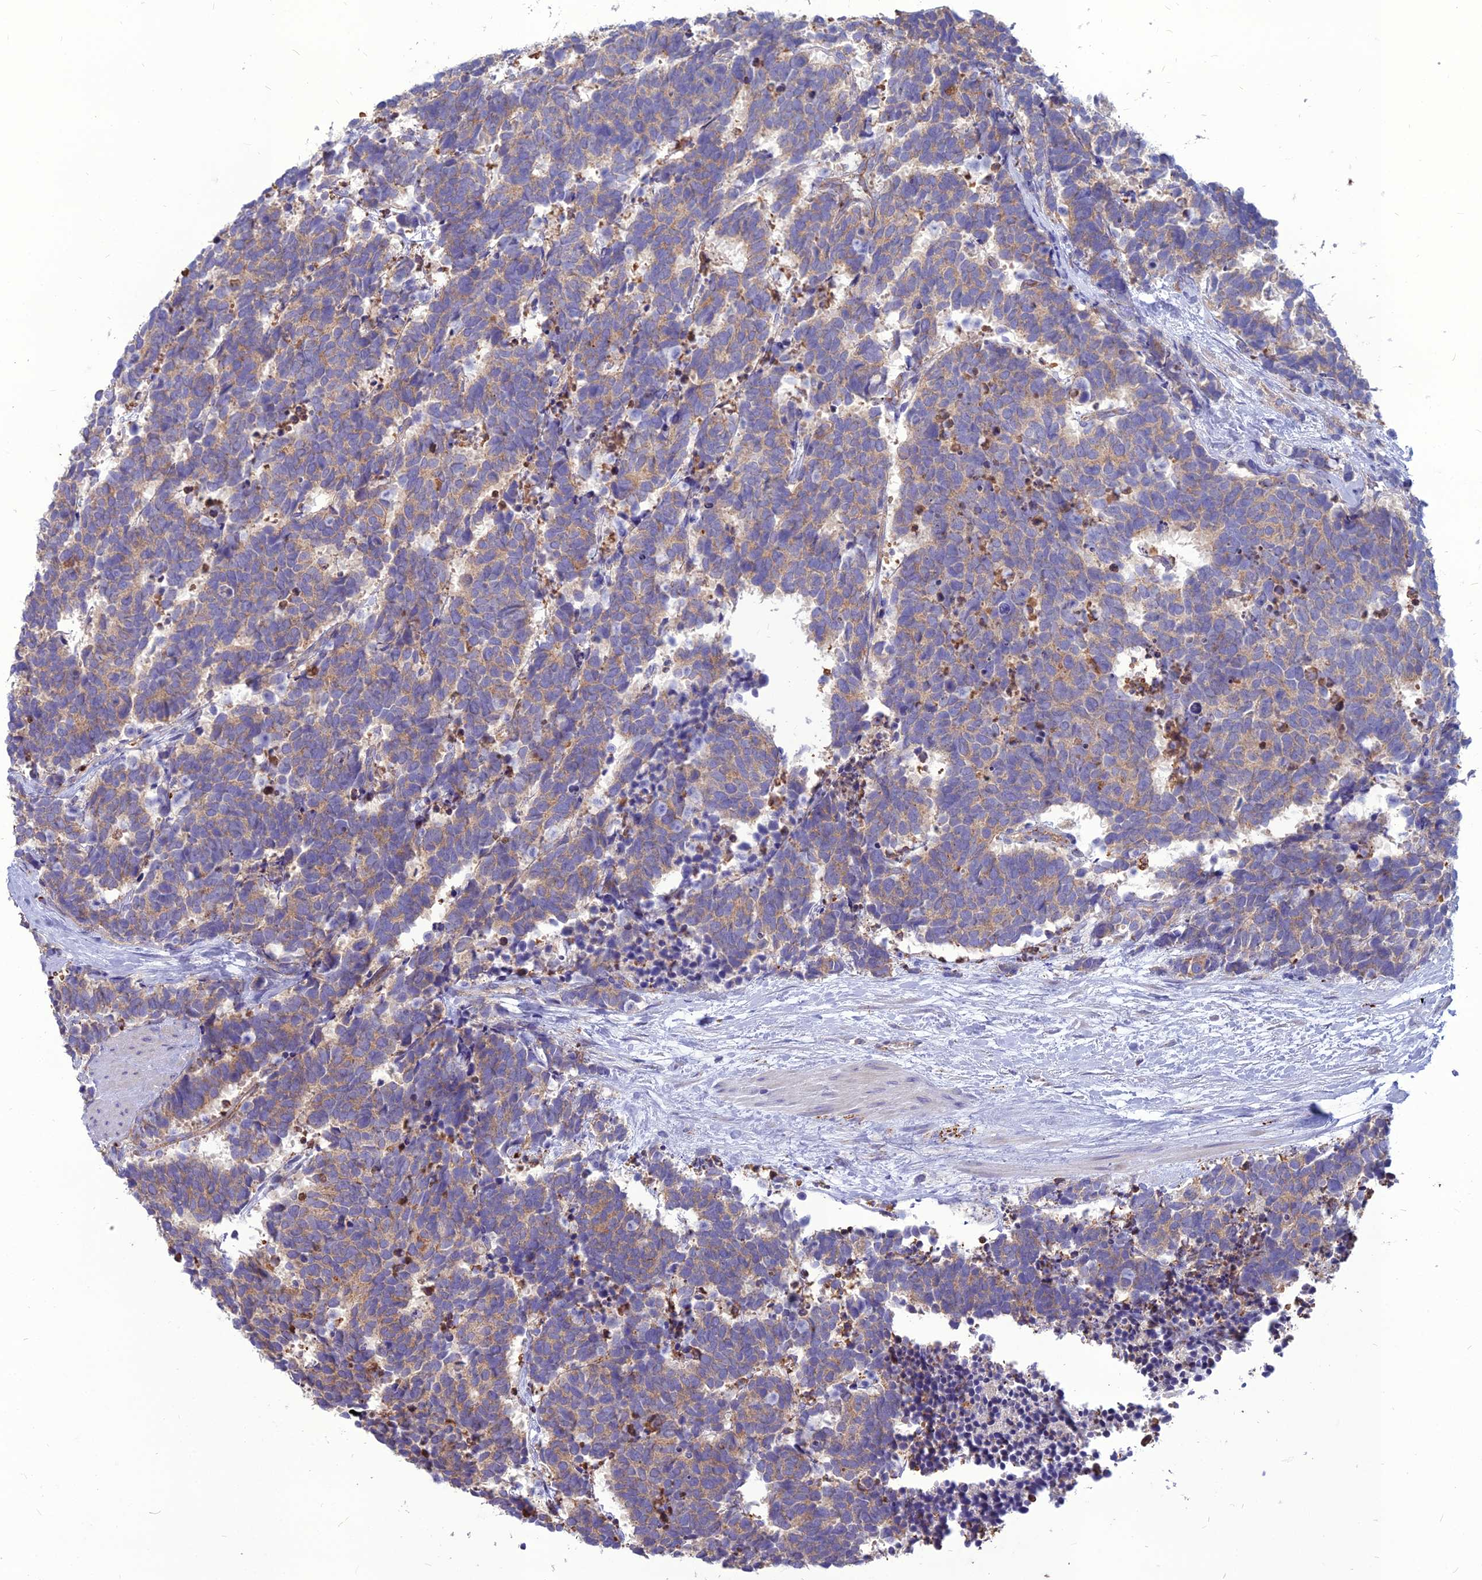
{"staining": {"intensity": "weak", "quantity": ">75%", "location": "cytoplasmic/membranous"}, "tissue": "carcinoid", "cell_type": "Tumor cells", "image_type": "cancer", "snomed": [{"axis": "morphology", "description": "Carcinoma, NOS"}, {"axis": "morphology", "description": "Carcinoid, malignant, NOS"}, {"axis": "topography", "description": "Prostate"}], "caption": "Weak cytoplasmic/membranous positivity for a protein is identified in approximately >75% of tumor cells of malignant carcinoid using immunohistochemistry.", "gene": "PCED1B", "patient": {"sex": "male", "age": 57}}